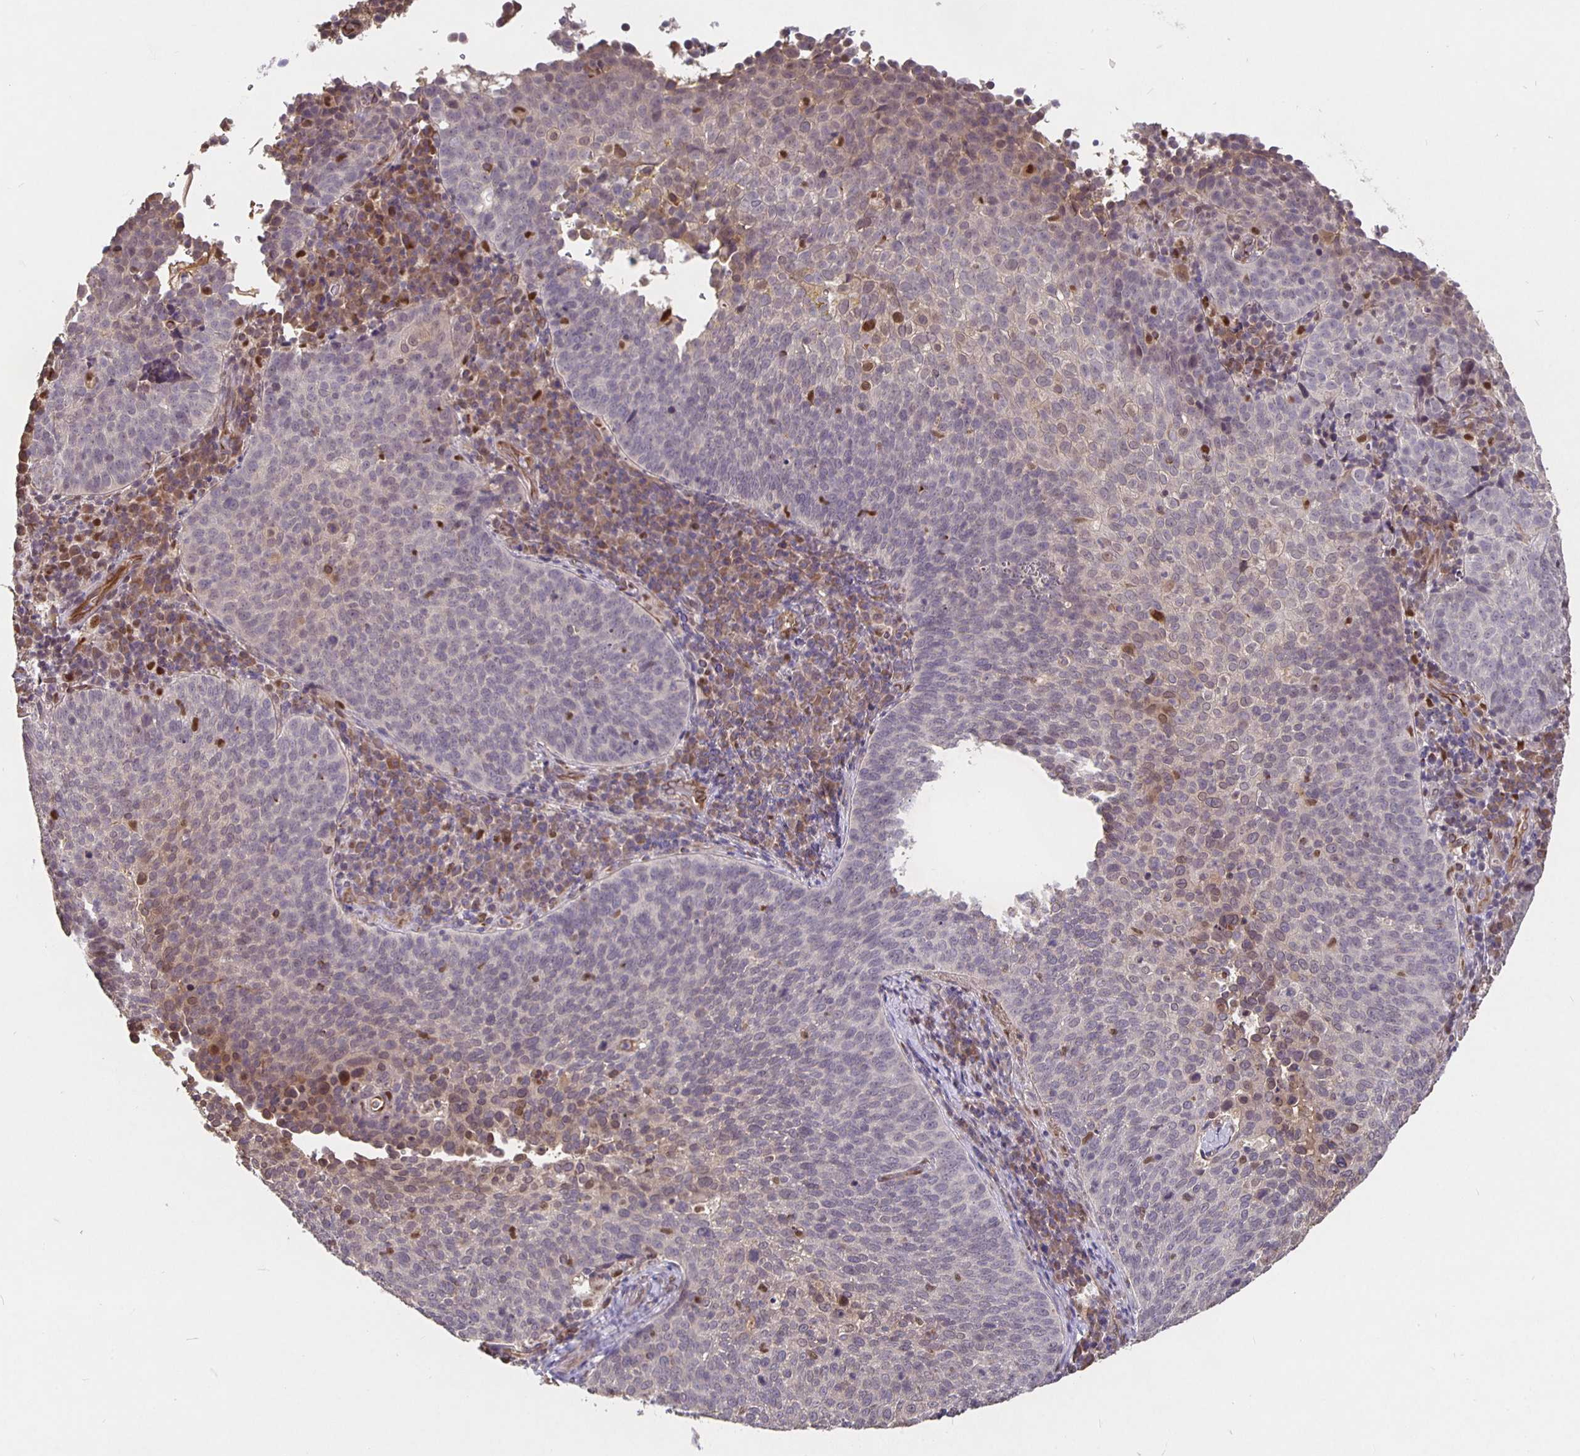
{"staining": {"intensity": "negative", "quantity": "none", "location": "none"}, "tissue": "cervical cancer", "cell_type": "Tumor cells", "image_type": "cancer", "snomed": [{"axis": "morphology", "description": "Squamous cell carcinoma, NOS"}, {"axis": "topography", "description": "Cervix"}], "caption": "Protein analysis of cervical cancer shows no significant expression in tumor cells.", "gene": "NOG", "patient": {"sex": "female", "age": 34}}